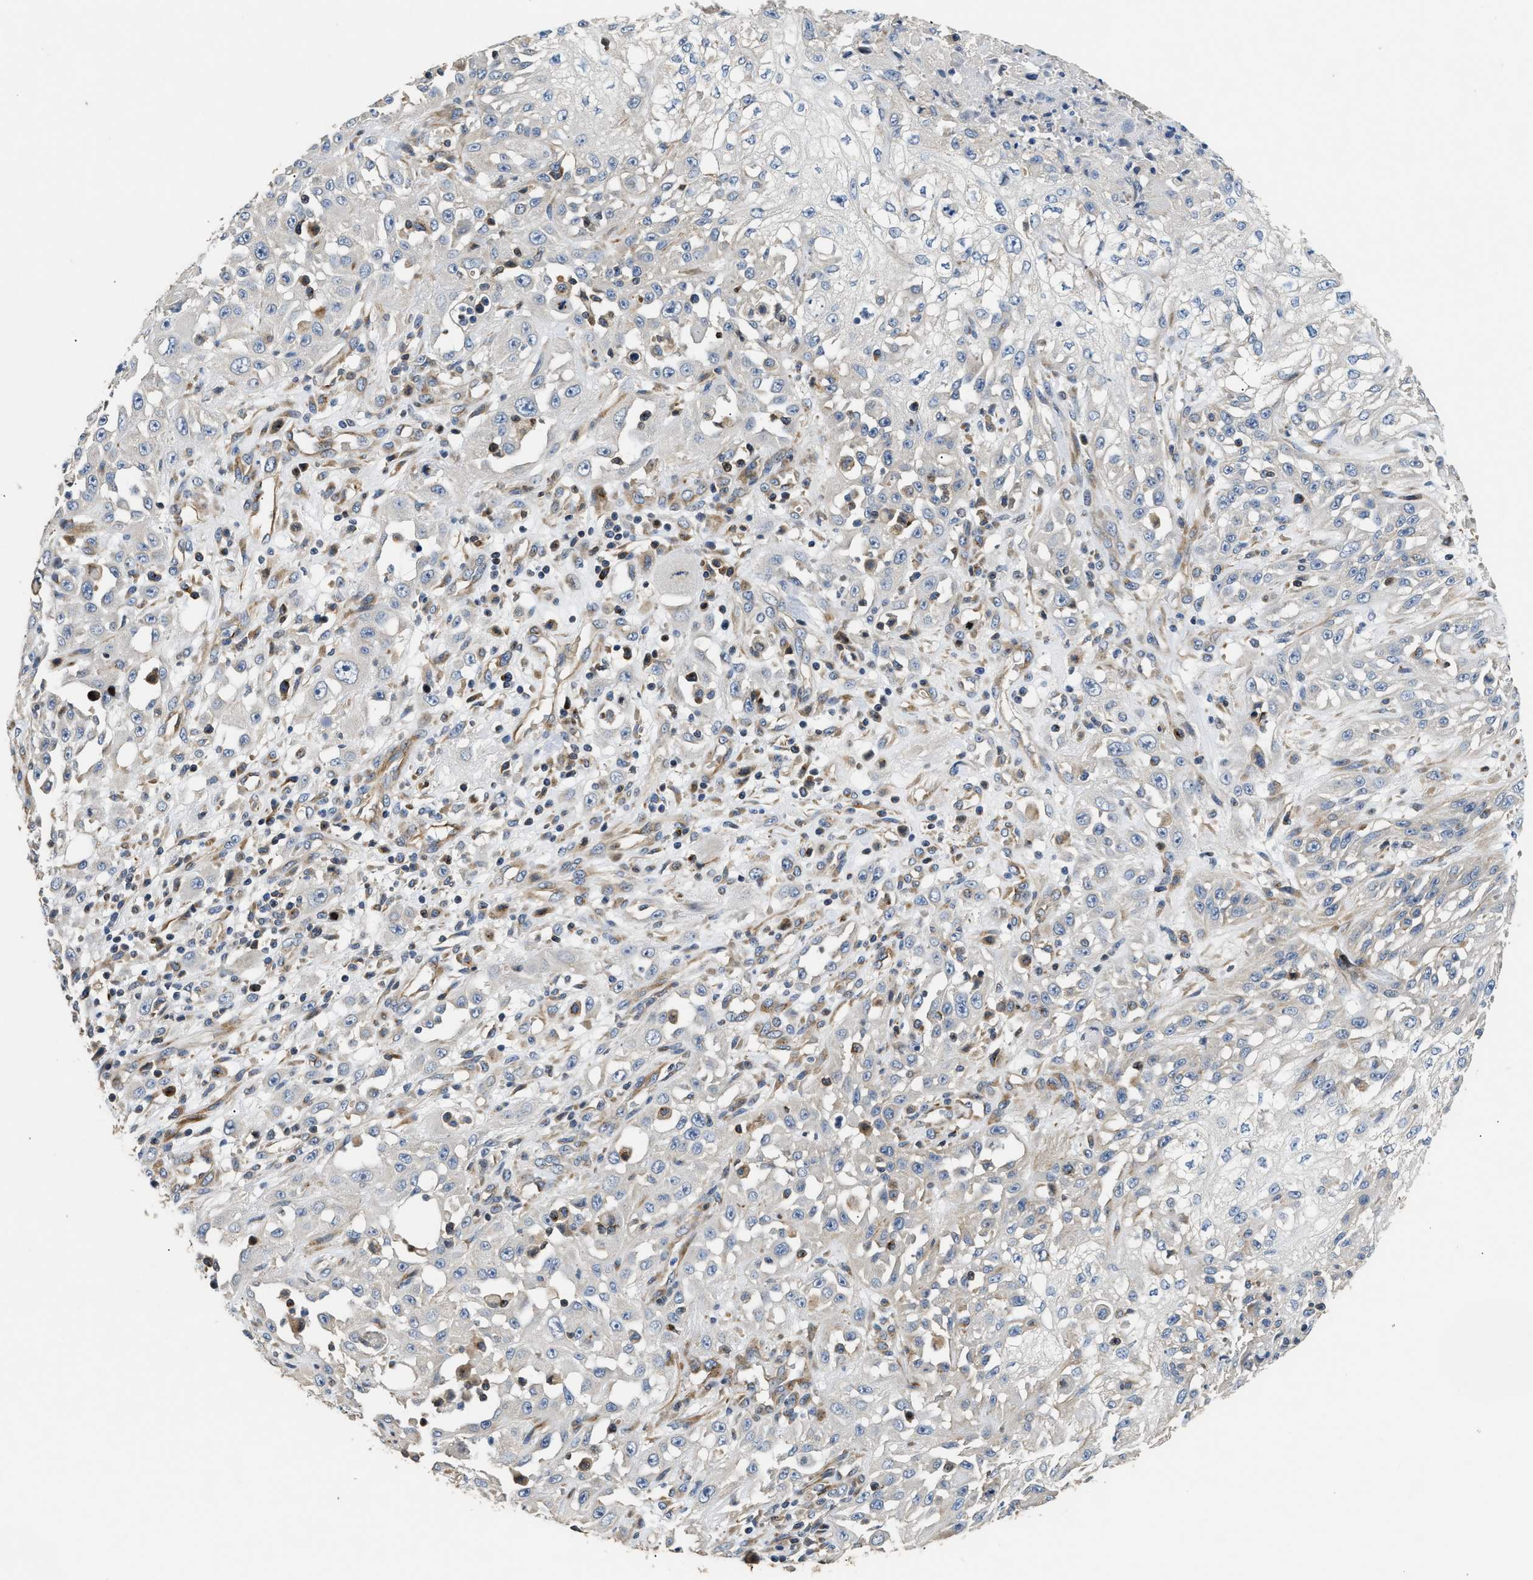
{"staining": {"intensity": "negative", "quantity": "none", "location": "none"}, "tissue": "skin cancer", "cell_type": "Tumor cells", "image_type": "cancer", "snomed": [{"axis": "morphology", "description": "Squamous cell carcinoma, NOS"}, {"axis": "morphology", "description": "Squamous cell carcinoma, metastatic, NOS"}, {"axis": "topography", "description": "Skin"}, {"axis": "topography", "description": "Lymph node"}], "caption": "IHC histopathology image of neoplastic tissue: human skin cancer stained with DAB (3,3'-diaminobenzidine) exhibits no significant protein positivity in tumor cells.", "gene": "IL17RC", "patient": {"sex": "male", "age": 75}}